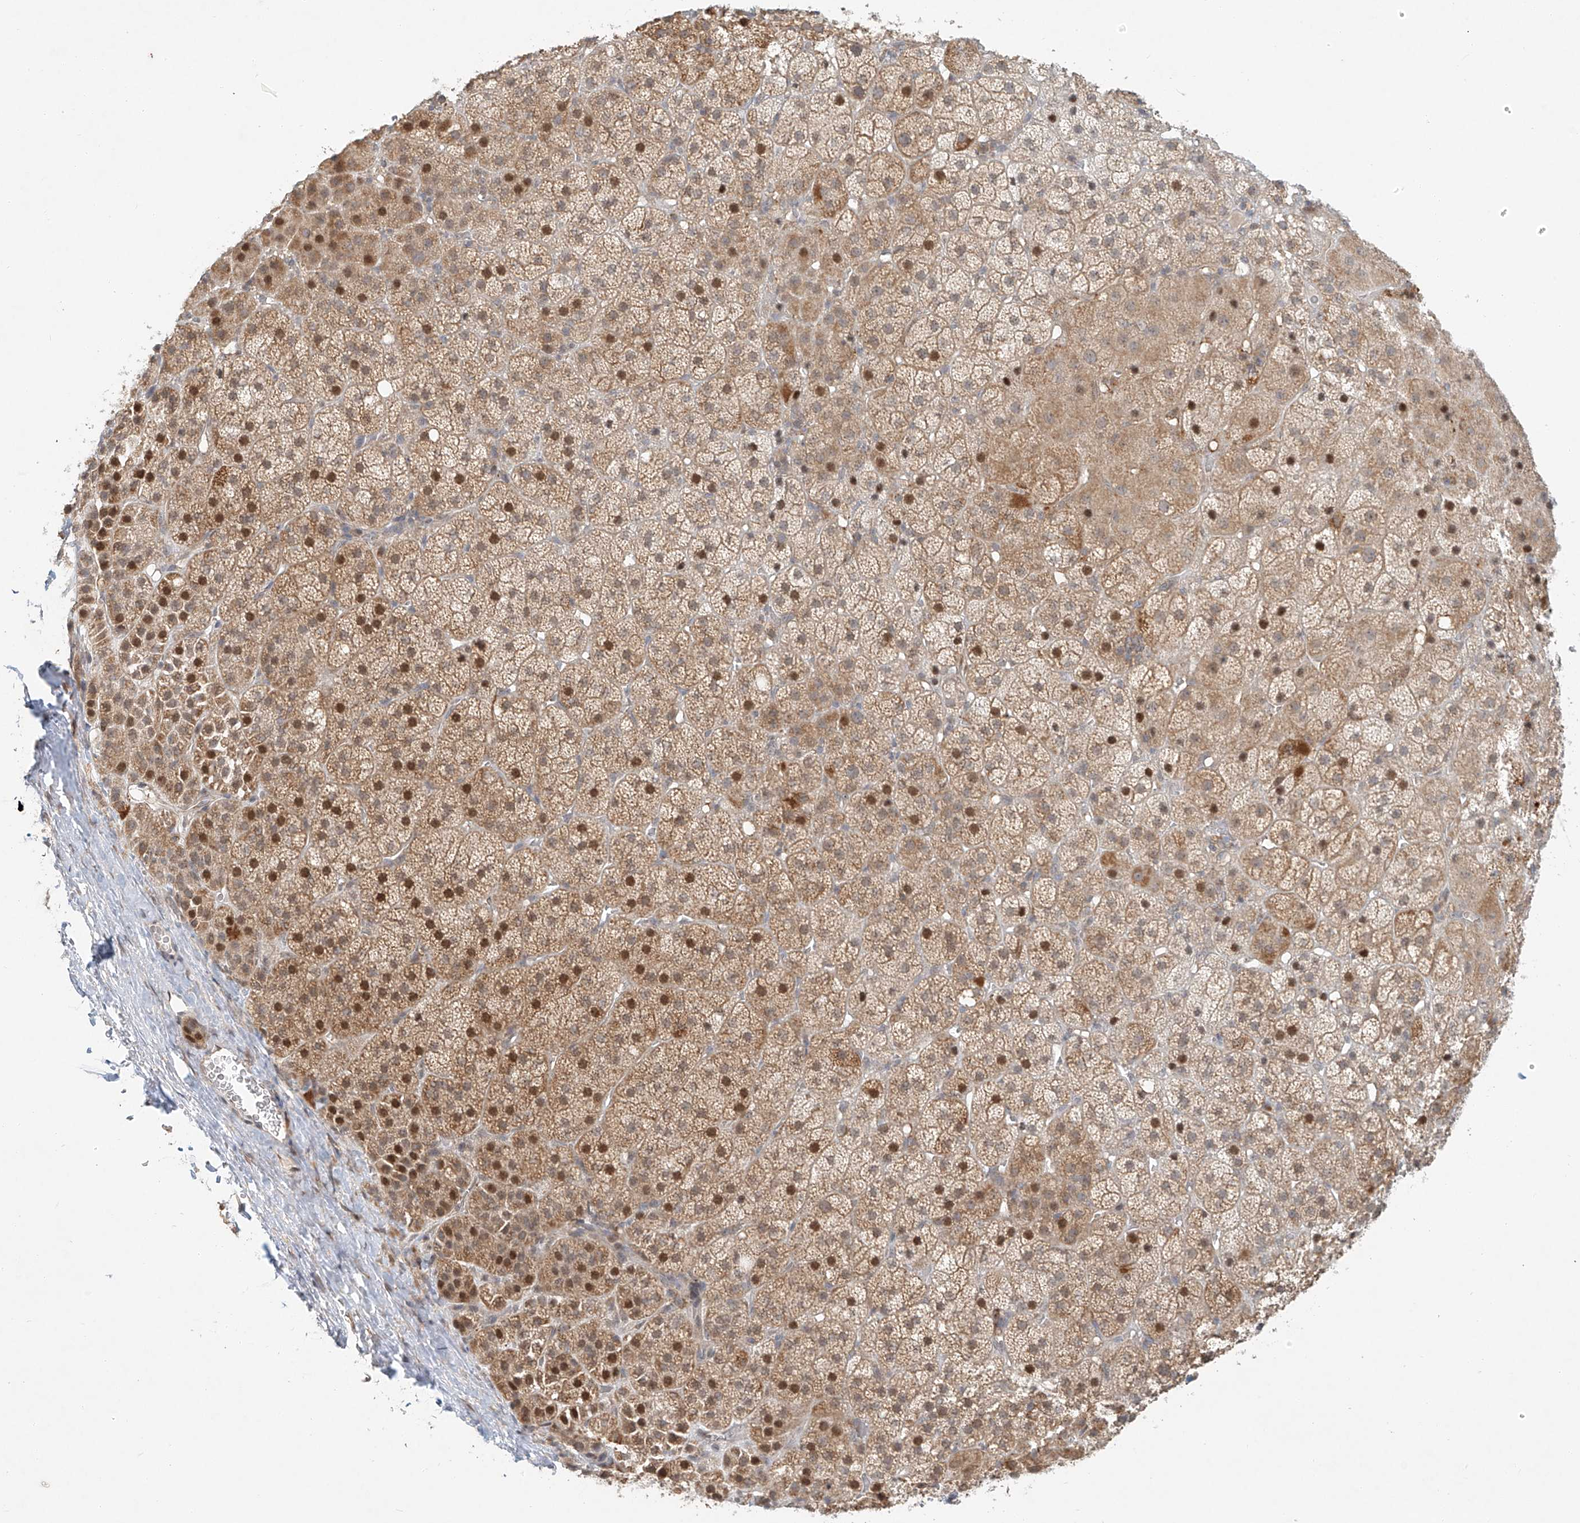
{"staining": {"intensity": "moderate", "quantity": "25%-75%", "location": "cytoplasmic/membranous,nuclear"}, "tissue": "adrenal gland", "cell_type": "Glandular cells", "image_type": "normal", "snomed": [{"axis": "morphology", "description": "Normal tissue, NOS"}, {"axis": "topography", "description": "Adrenal gland"}], "caption": "Immunohistochemical staining of unremarkable human adrenal gland displays medium levels of moderate cytoplasmic/membranous,nuclear staining in about 25%-75% of glandular cells. The staining is performed using DAB brown chromogen to label protein expression. The nuclei are counter-stained blue using hematoxylin.", "gene": "SYTL3", "patient": {"sex": "female", "age": 57}}